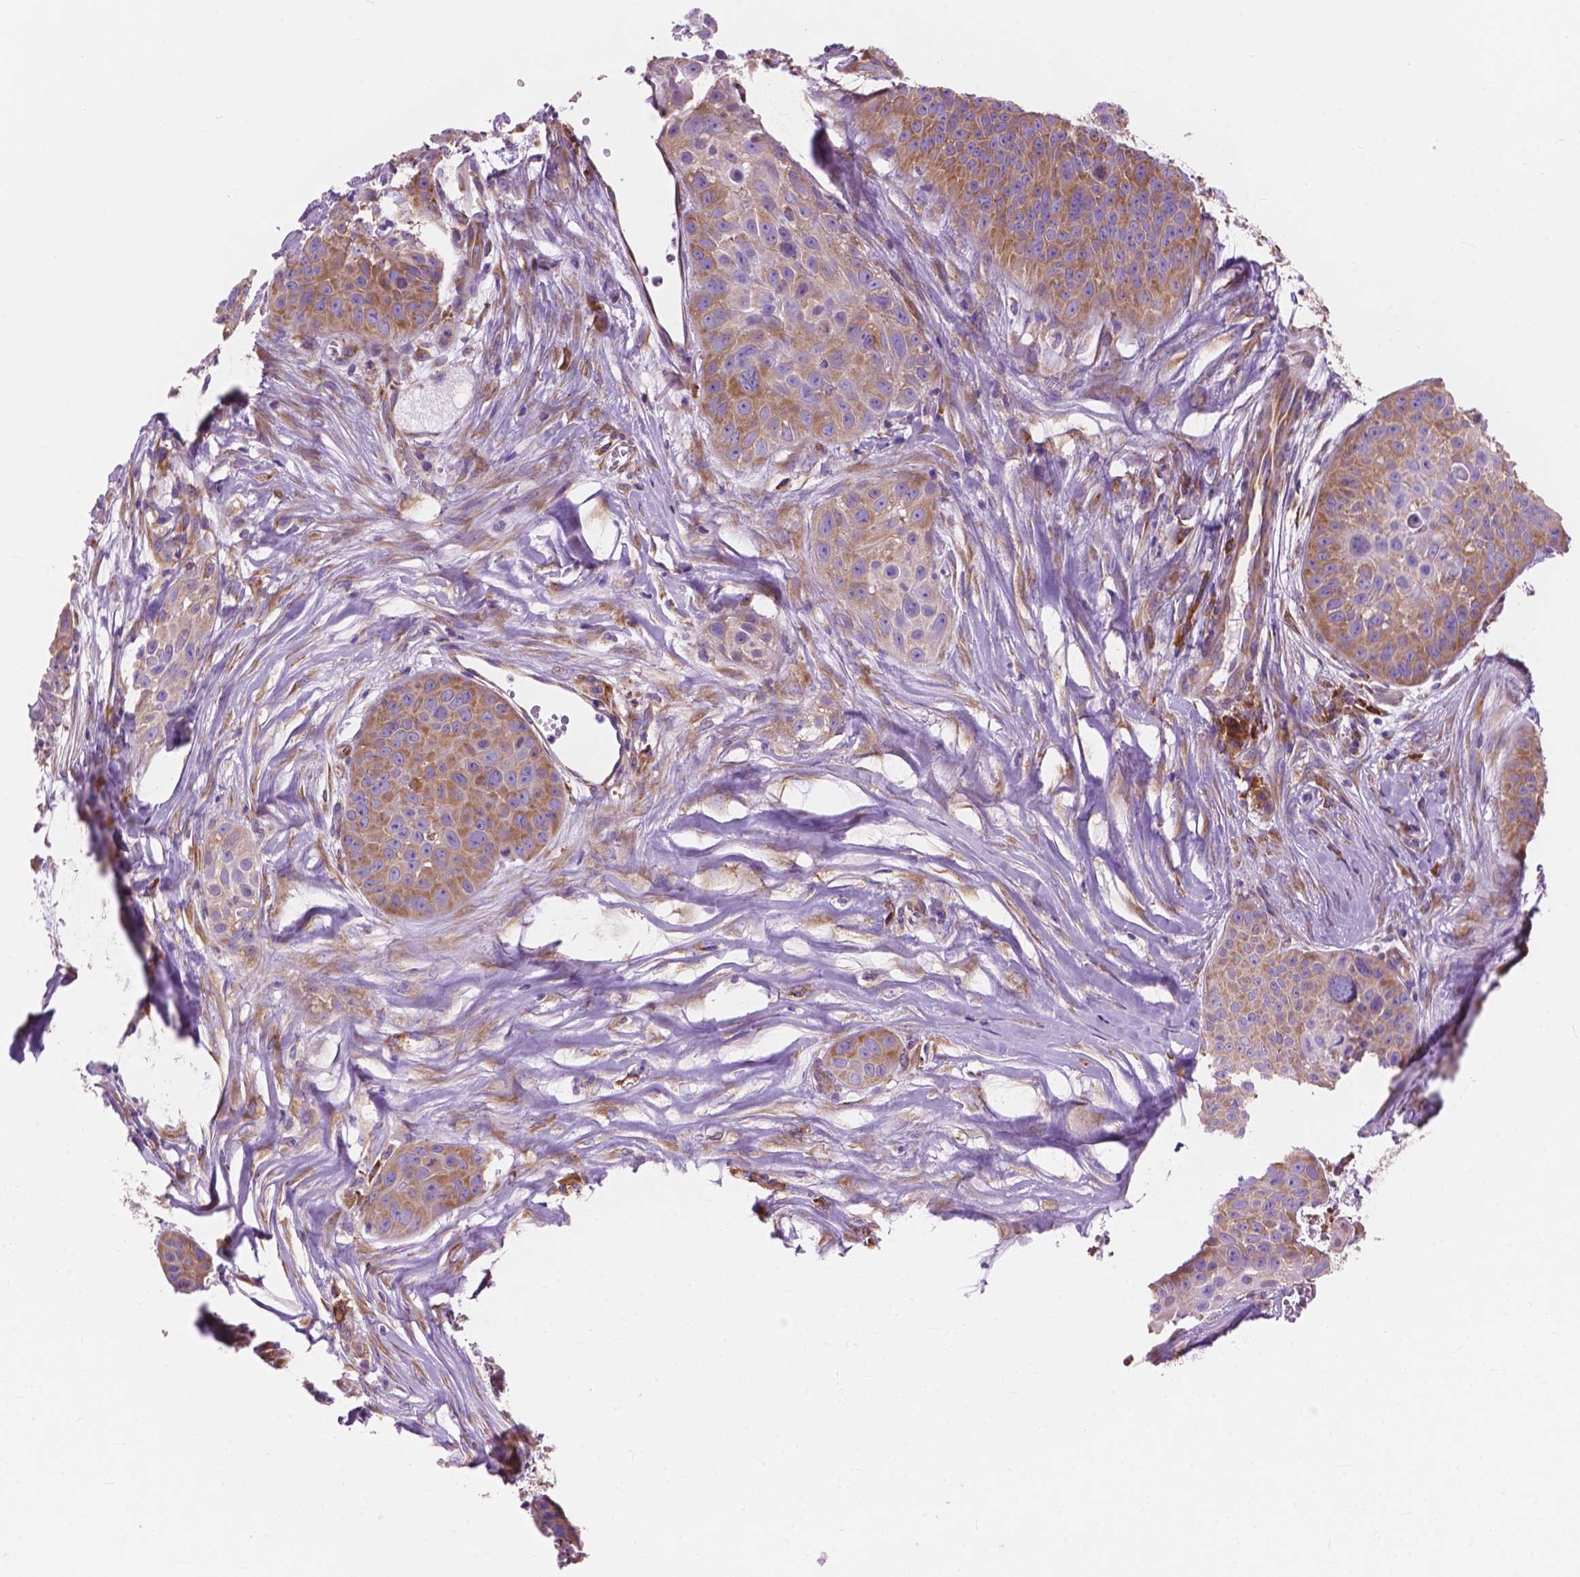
{"staining": {"intensity": "moderate", "quantity": "25%-75%", "location": "cytoplasmic/membranous"}, "tissue": "skin cancer", "cell_type": "Tumor cells", "image_type": "cancer", "snomed": [{"axis": "morphology", "description": "Squamous cell carcinoma, NOS"}, {"axis": "topography", "description": "Skin"}, {"axis": "topography", "description": "Anal"}], "caption": "IHC (DAB (3,3'-diaminobenzidine)) staining of squamous cell carcinoma (skin) demonstrates moderate cytoplasmic/membranous protein staining in about 25%-75% of tumor cells.", "gene": "RPL37A", "patient": {"sex": "female", "age": 75}}